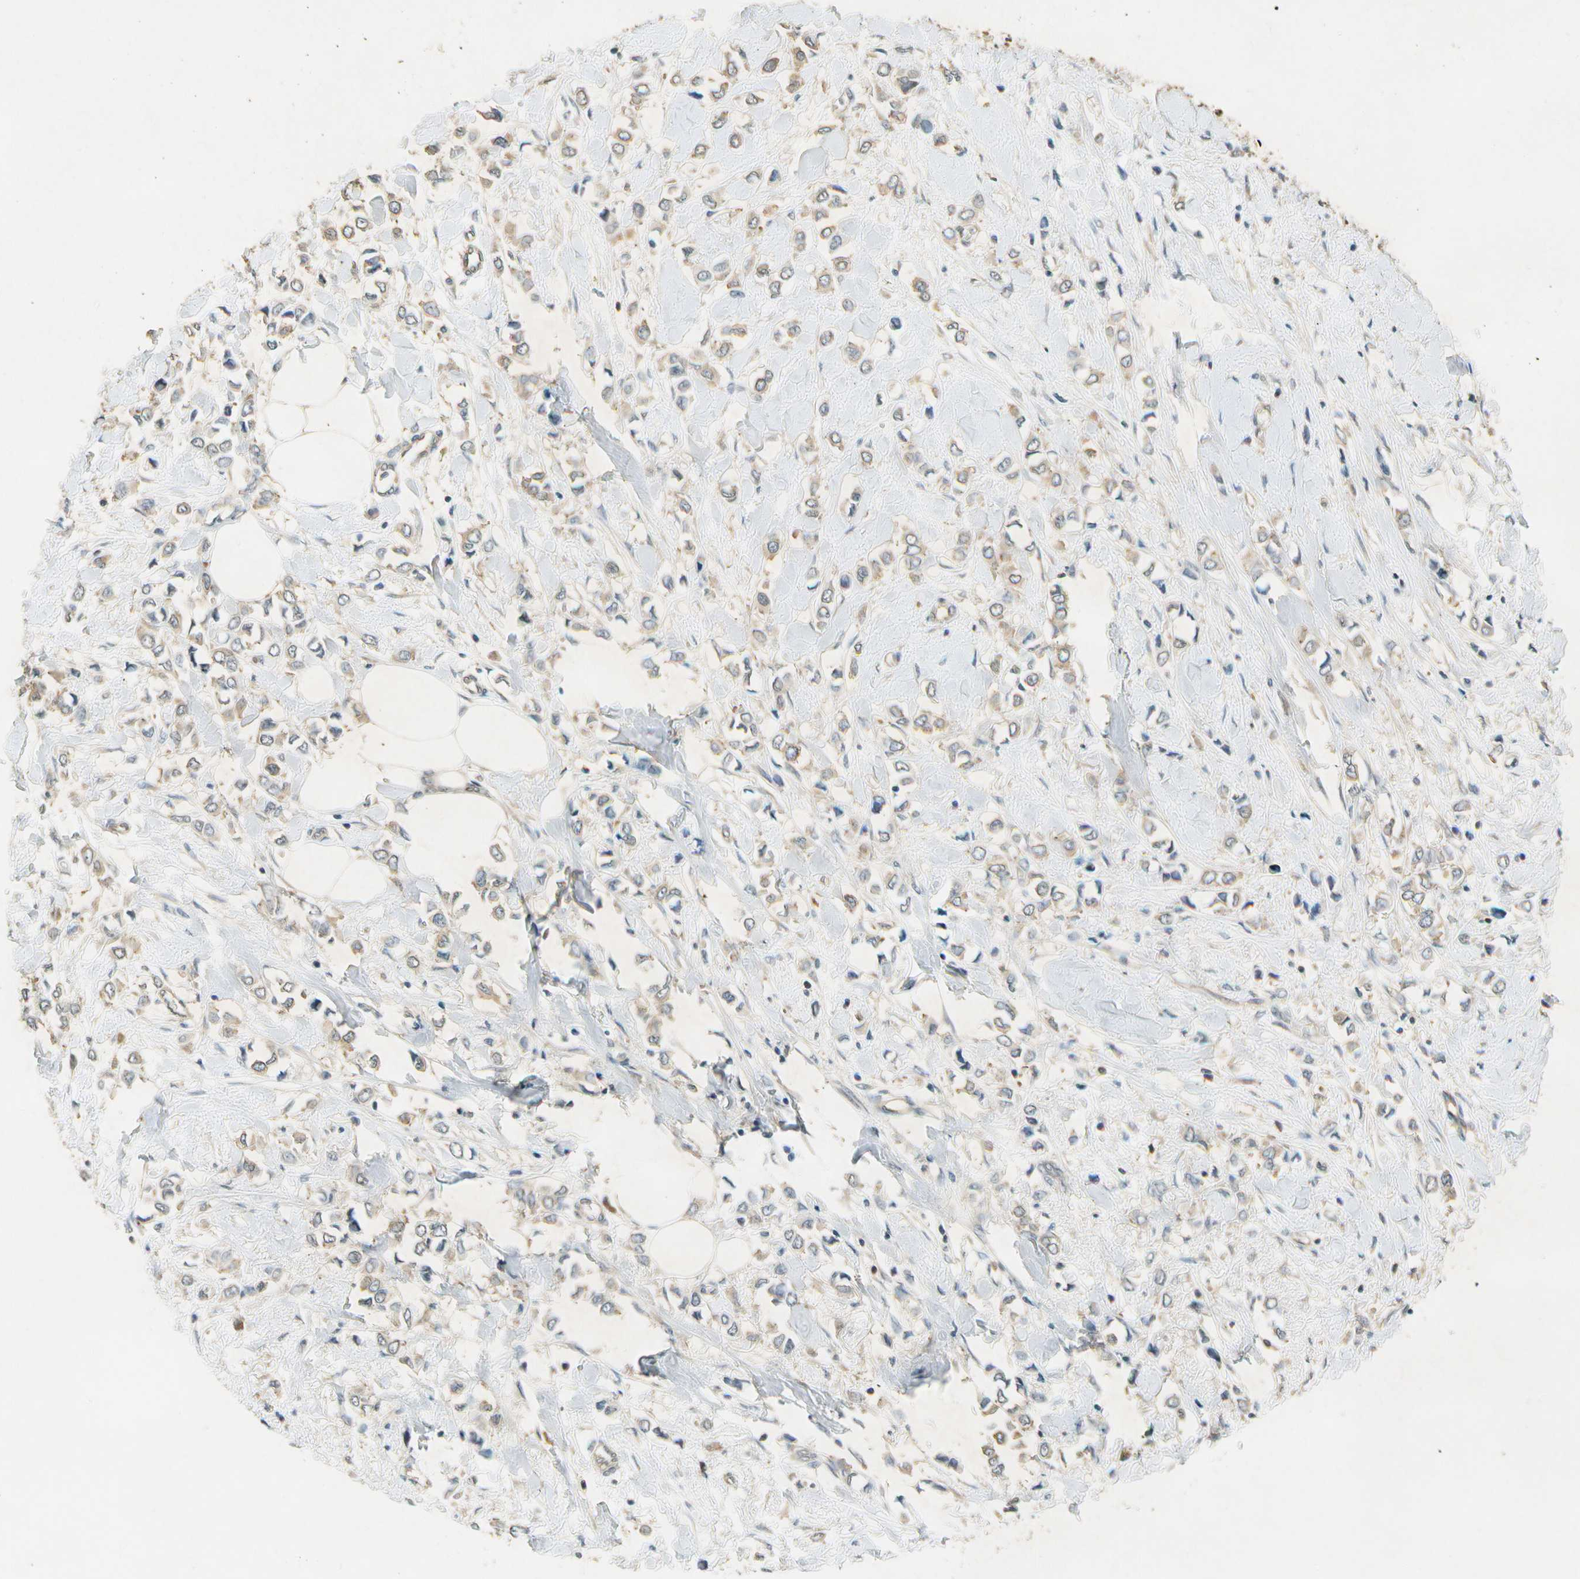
{"staining": {"intensity": "weak", "quantity": ">75%", "location": "cytoplasmic/membranous"}, "tissue": "breast cancer", "cell_type": "Tumor cells", "image_type": "cancer", "snomed": [{"axis": "morphology", "description": "Lobular carcinoma"}, {"axis": "topography", "description": "Breast"}], "caption": "IHC of breast cancer (lobular carcinoma) exhibits low levels of weak cytoplasmic/membranous staining in about >75% of tumor cells.", "gene": "EIF1AX", "patient": {"sex": "female", "age": 51}}